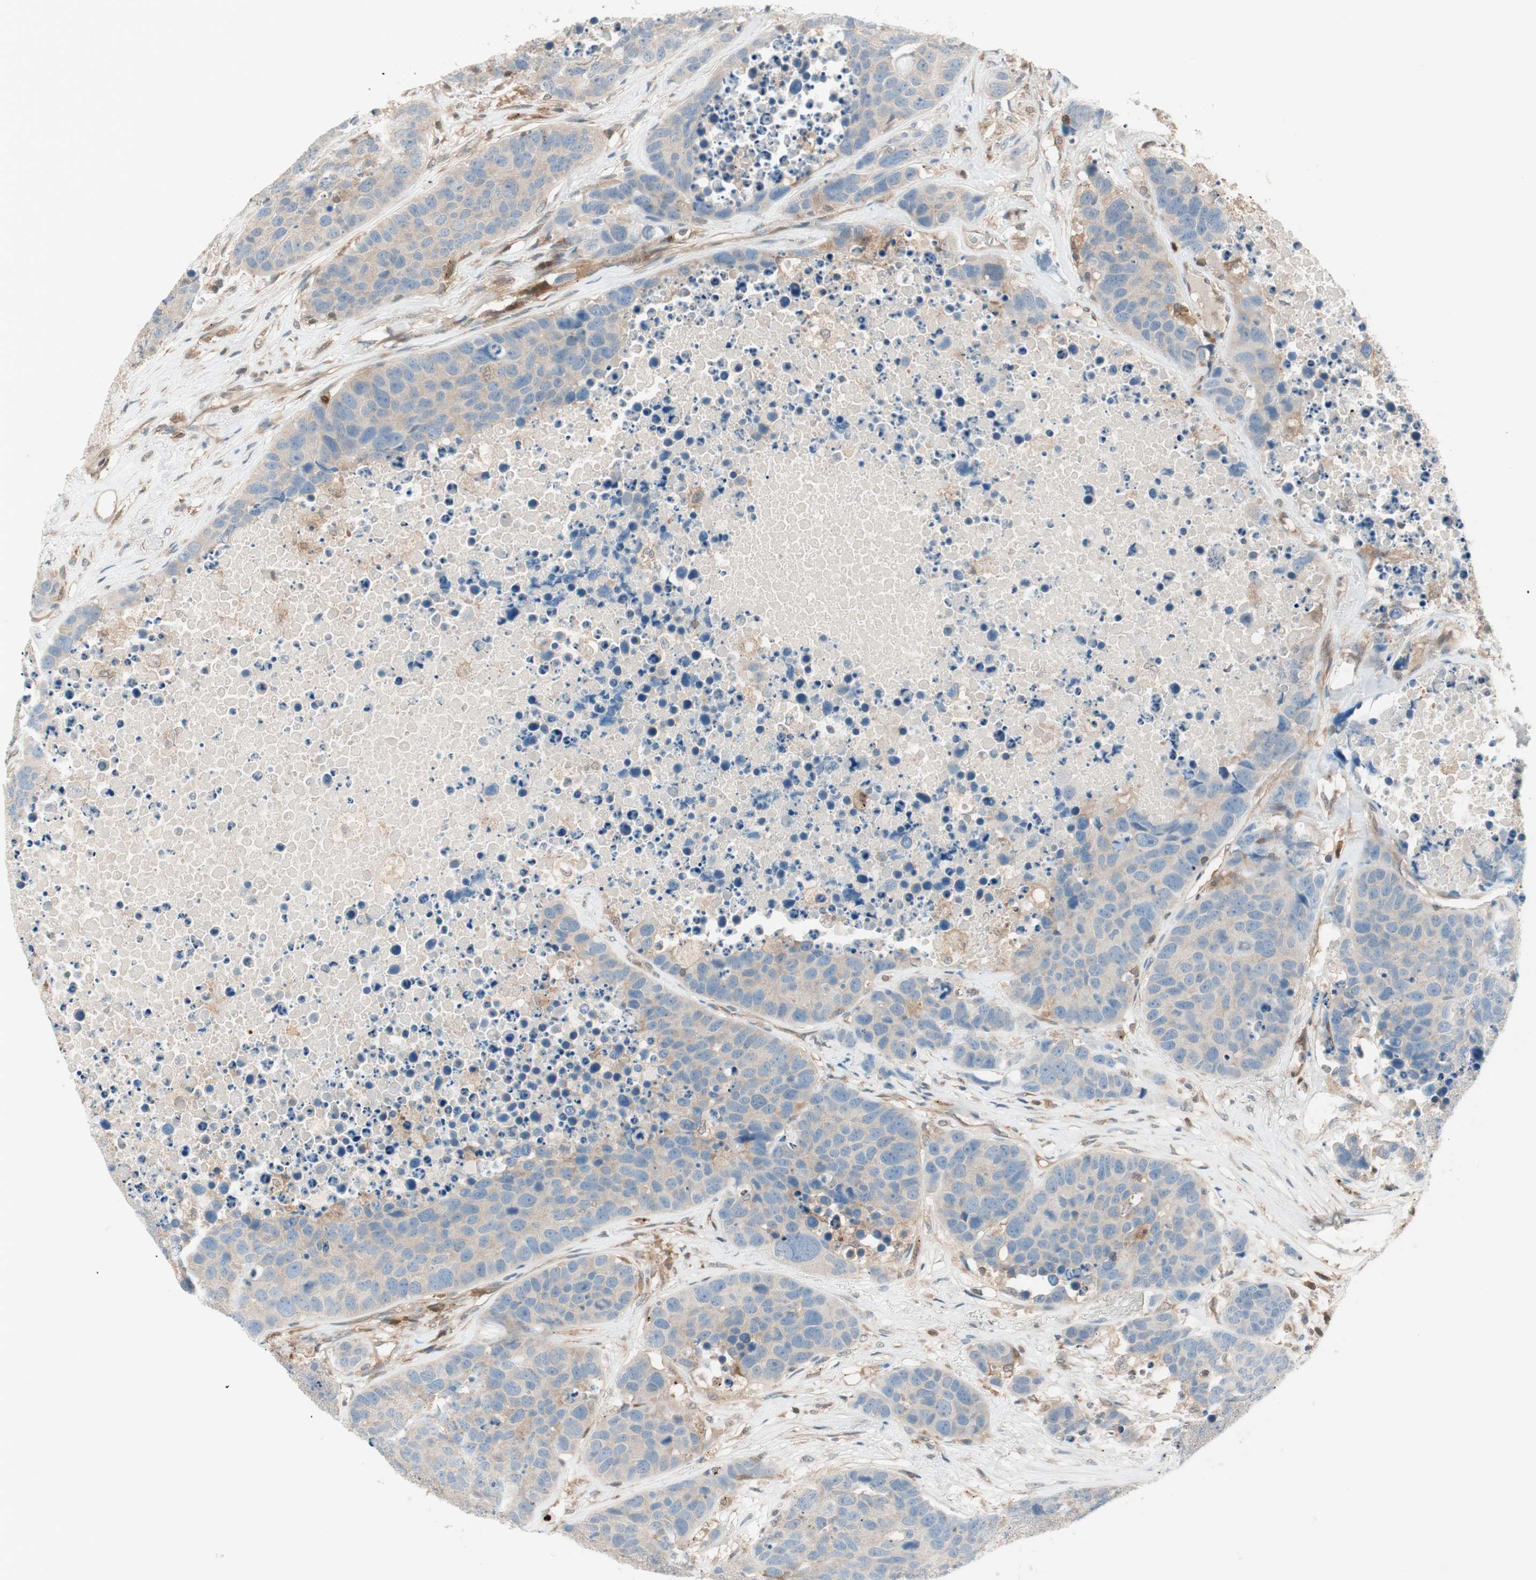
{"staining": {"intensity": "weak", "quantity": ">75%", "location": "cytoplasmic/membranous"}, "tissue": "carcinoid", "cell_type": "Tumor cells", "image_type": "cancer", "snomed": [{"axis": "morphology", "description": "Carcinoid, malignant, NOS"}, {"axis": "topography", "description": "Lung"}], "caption": "Immunohistochemical staining of malignant carcinoid exhibits weak cytoplasmic/membranous protein positivity in approximately >75% of tumor cells.", "gene": "GALT", "patient": {"sex": "male", "age": 60}}